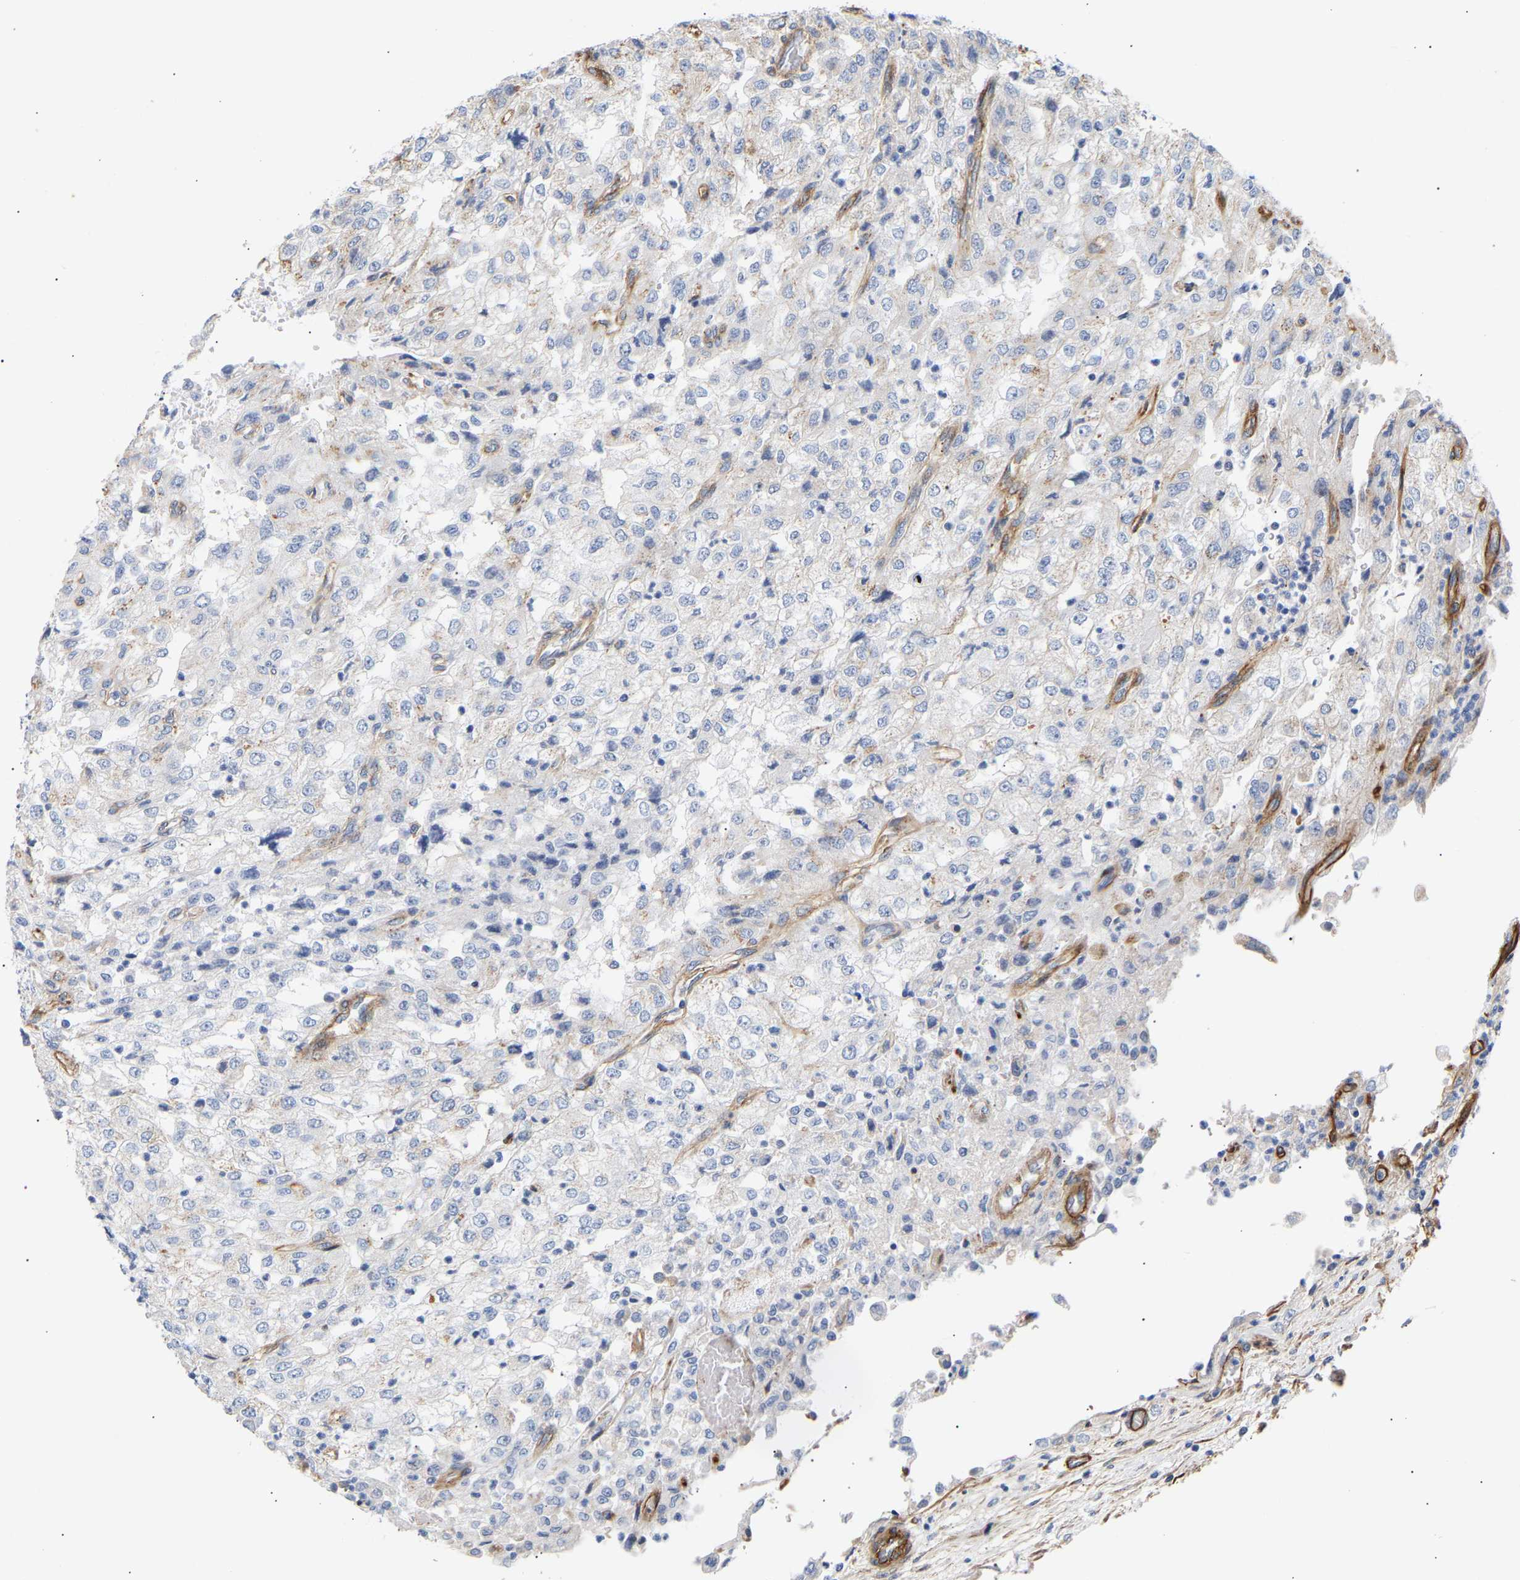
{"staining": {"intensity": "negative", "quantity": "none", "location": "none"}, "tissue": "renal cancer", "cell_type": "Tumor cells", "image_type": "cancer", "snomed": [{"axis": "morphology", "description": "Adenocarcinoma, NOS"}, {"axis": "topography", "description": "Kidney"}], "caption": "Immunohistochemistry (IHC) of adenocarcinoma (renal) demonstrates no staining in tumor cells.", "gene": "IGFBP7", "patient": {"sex": "female", "age": 54}}